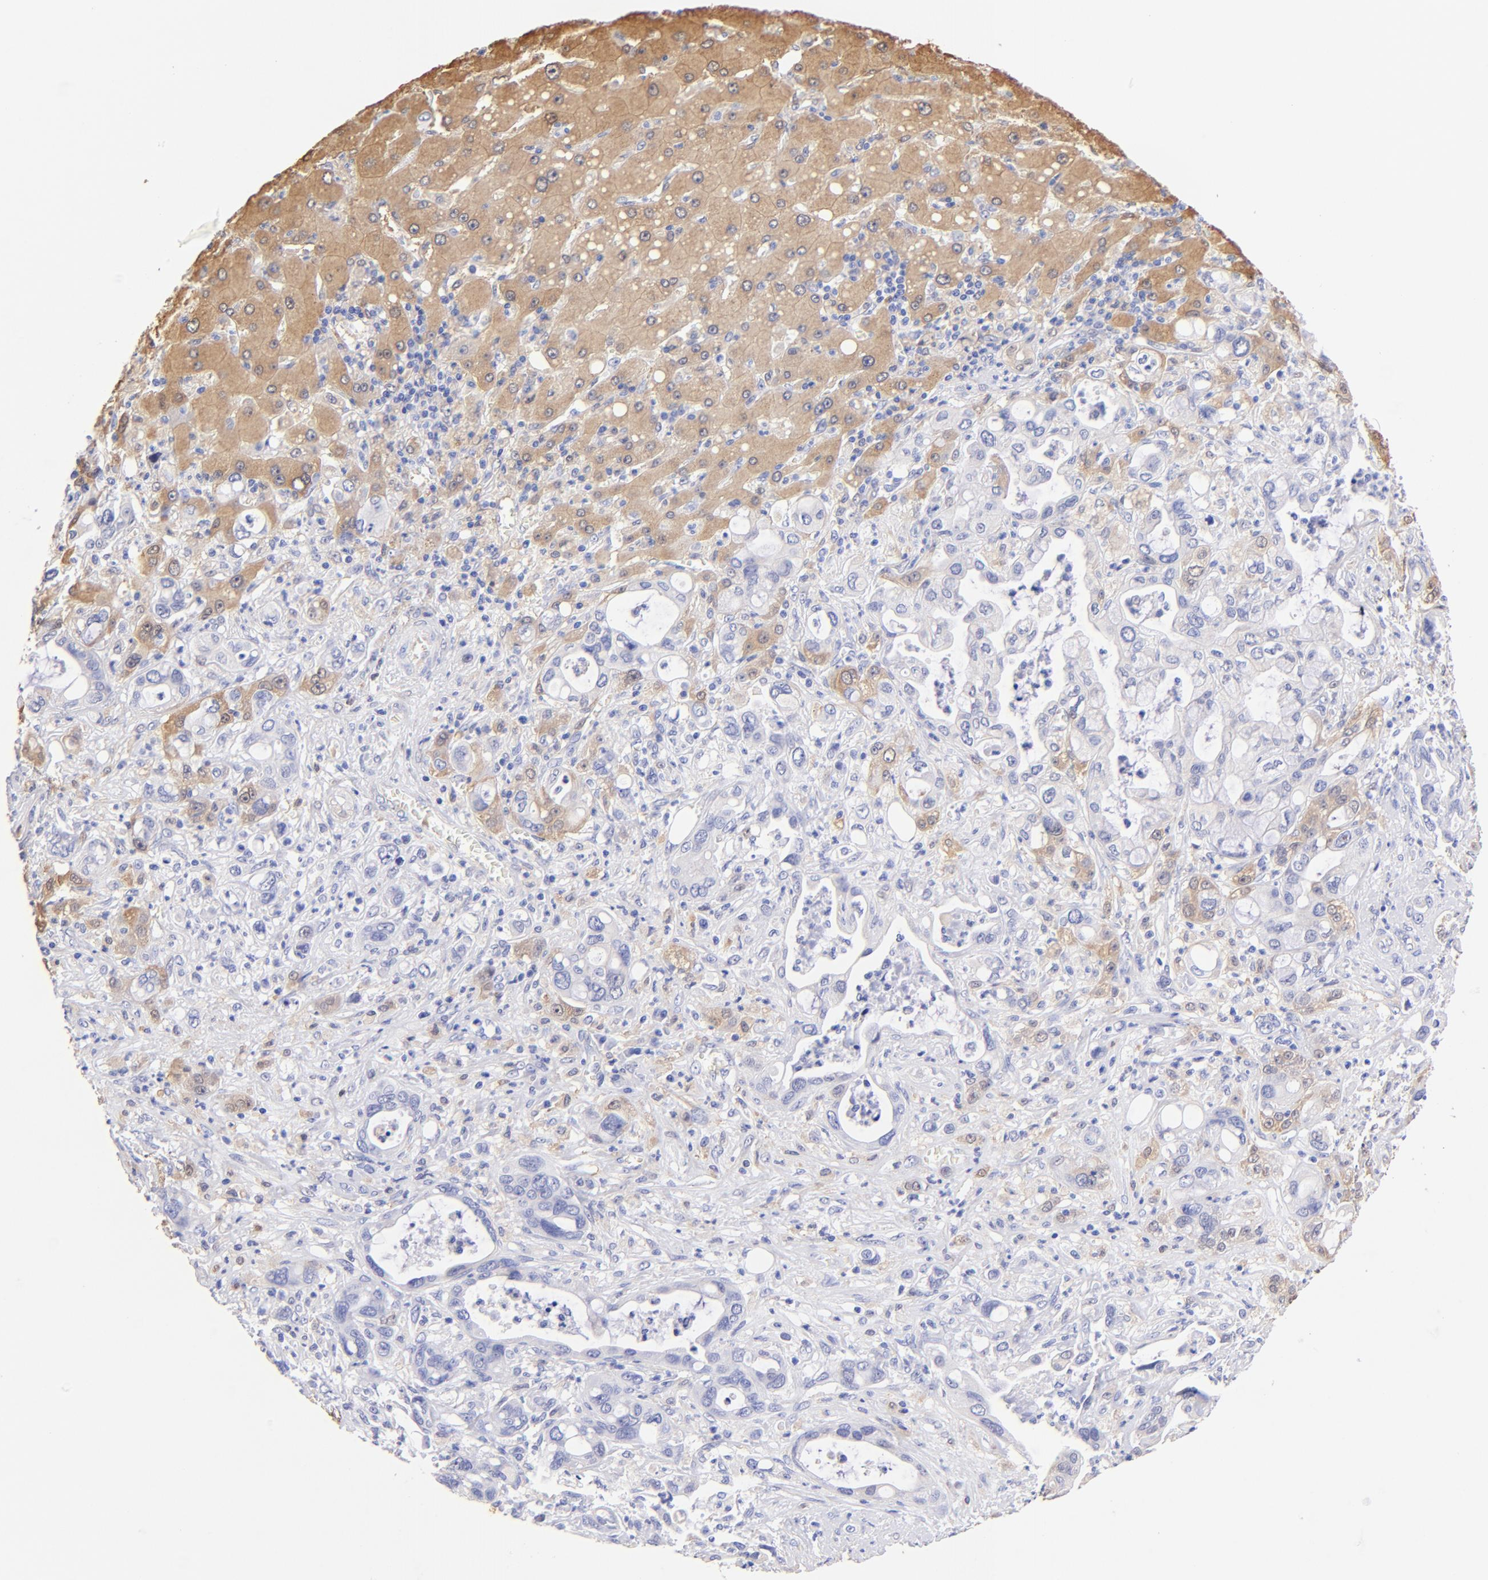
{"staining": {"intensity": "negative", "quantity": "none", "location": "none"}, "tissue": "liver cancer", "cell_type": "Tumor cells", "image_type": "cancer", "snomed": [{"axis": "morphology", "description": "Cholangiocarcinoma"}, {"axis": "topography", "description": "Liver"}], "caption": "DAB immunohistochemical staining of liver cancer (cholangiocarcinoma) exhibits no significant expression in tumor cells.", "gene": "ALDH1A1", "patient": {"sex": "female", "age": 65}}